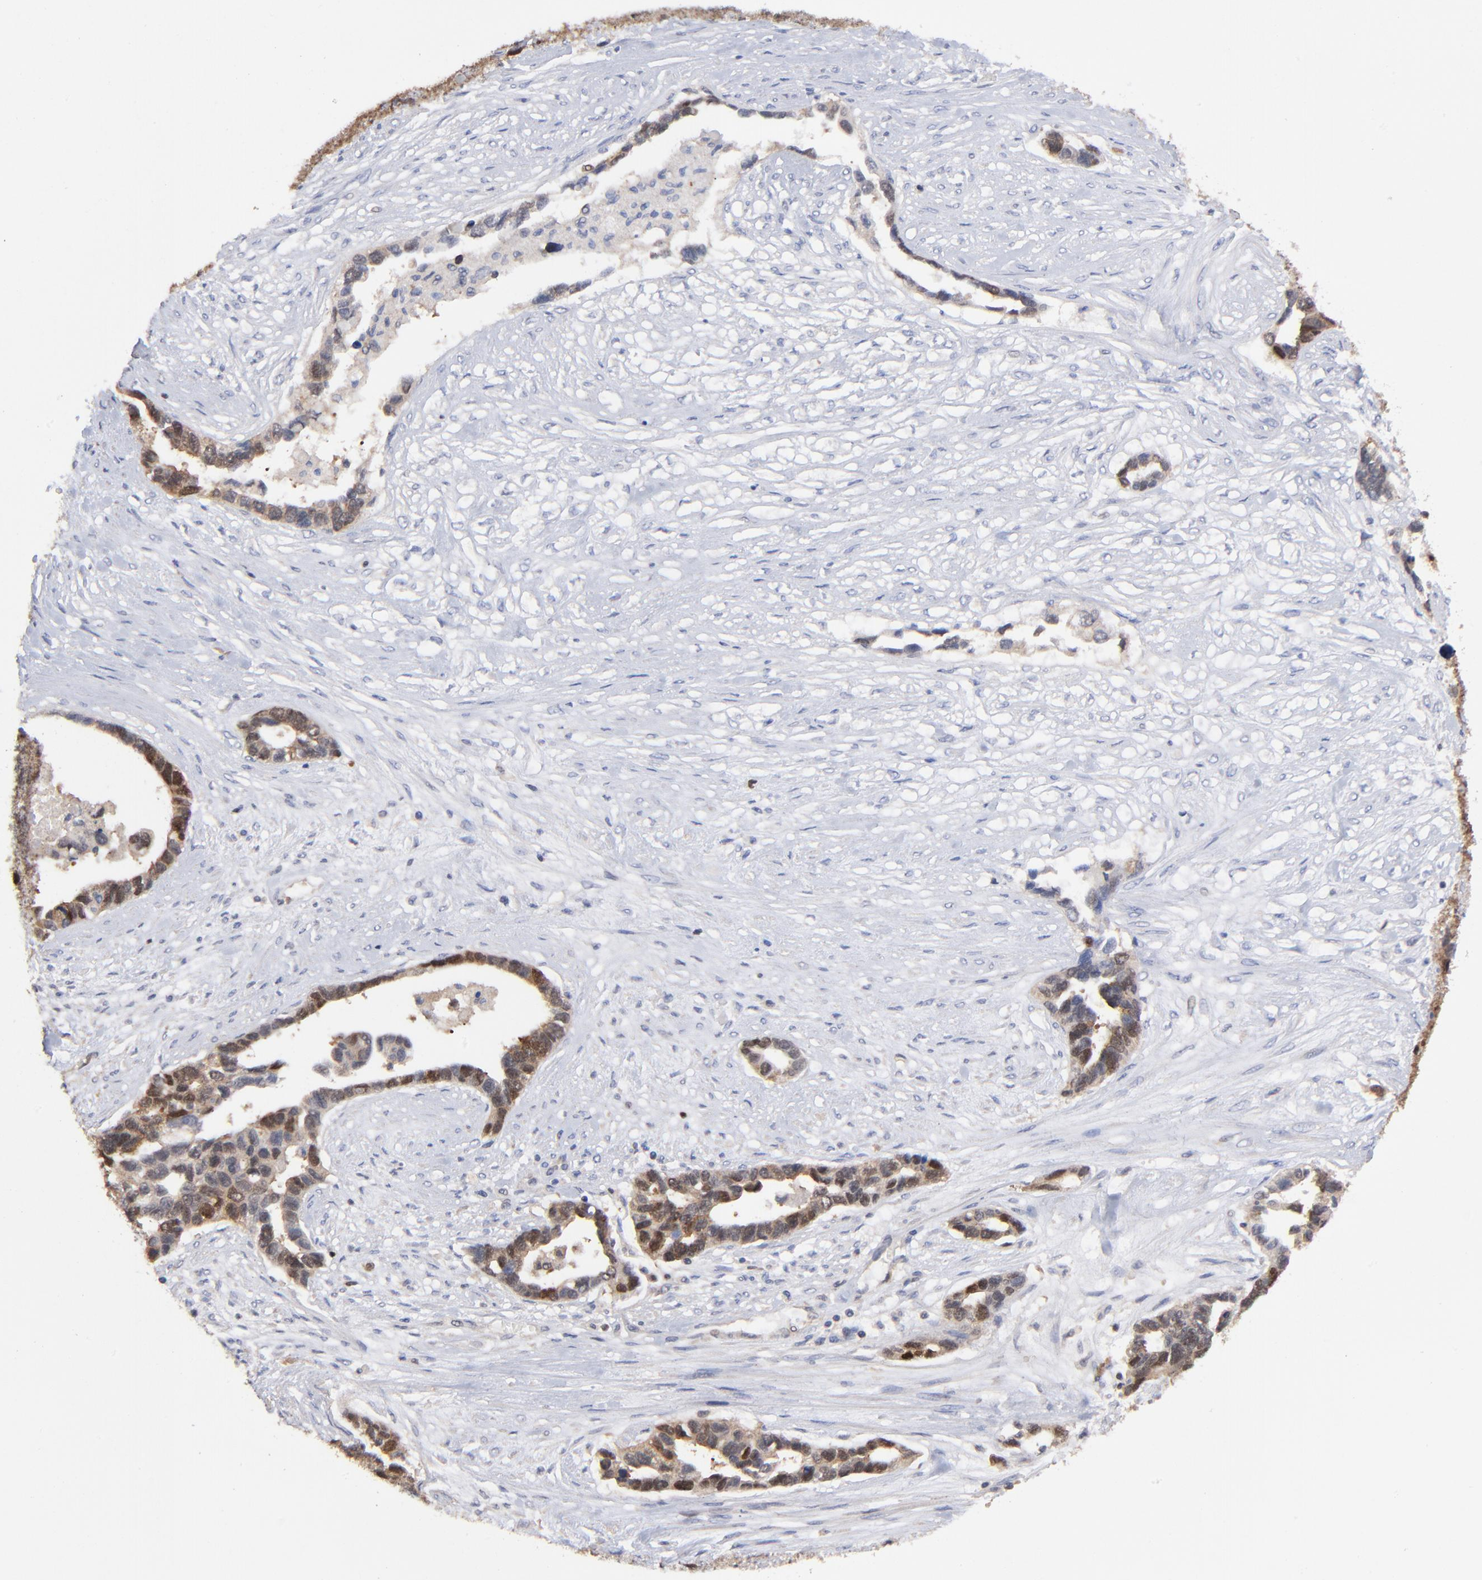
{"staining": {"intensity": "moderate", "quantity": ">75%", "location": "cytoplasmic/membranous,nuclear"}, "tissue": "ovarian cancer", "cell_type": "Tumor cells", "image_type": "cancer", "snomed": [{"axis": "morphology", "description": "Cystadenocarcinoma, serous, NOS"}, {"axis": "topography", "description": "Ovary"}], "caption": "A brown stain highlights moderate cytoplasmic/membranous and nuclear expression of a protein in human serous cystadenocarcinoma (ovarian) tumor cells. Immunohistochemistry (ihc) stains the protein of interest in brown and the nuclei are stained blue.", "gene": "DCTPP1", "patient": {"sex": "female", "age": 54}}